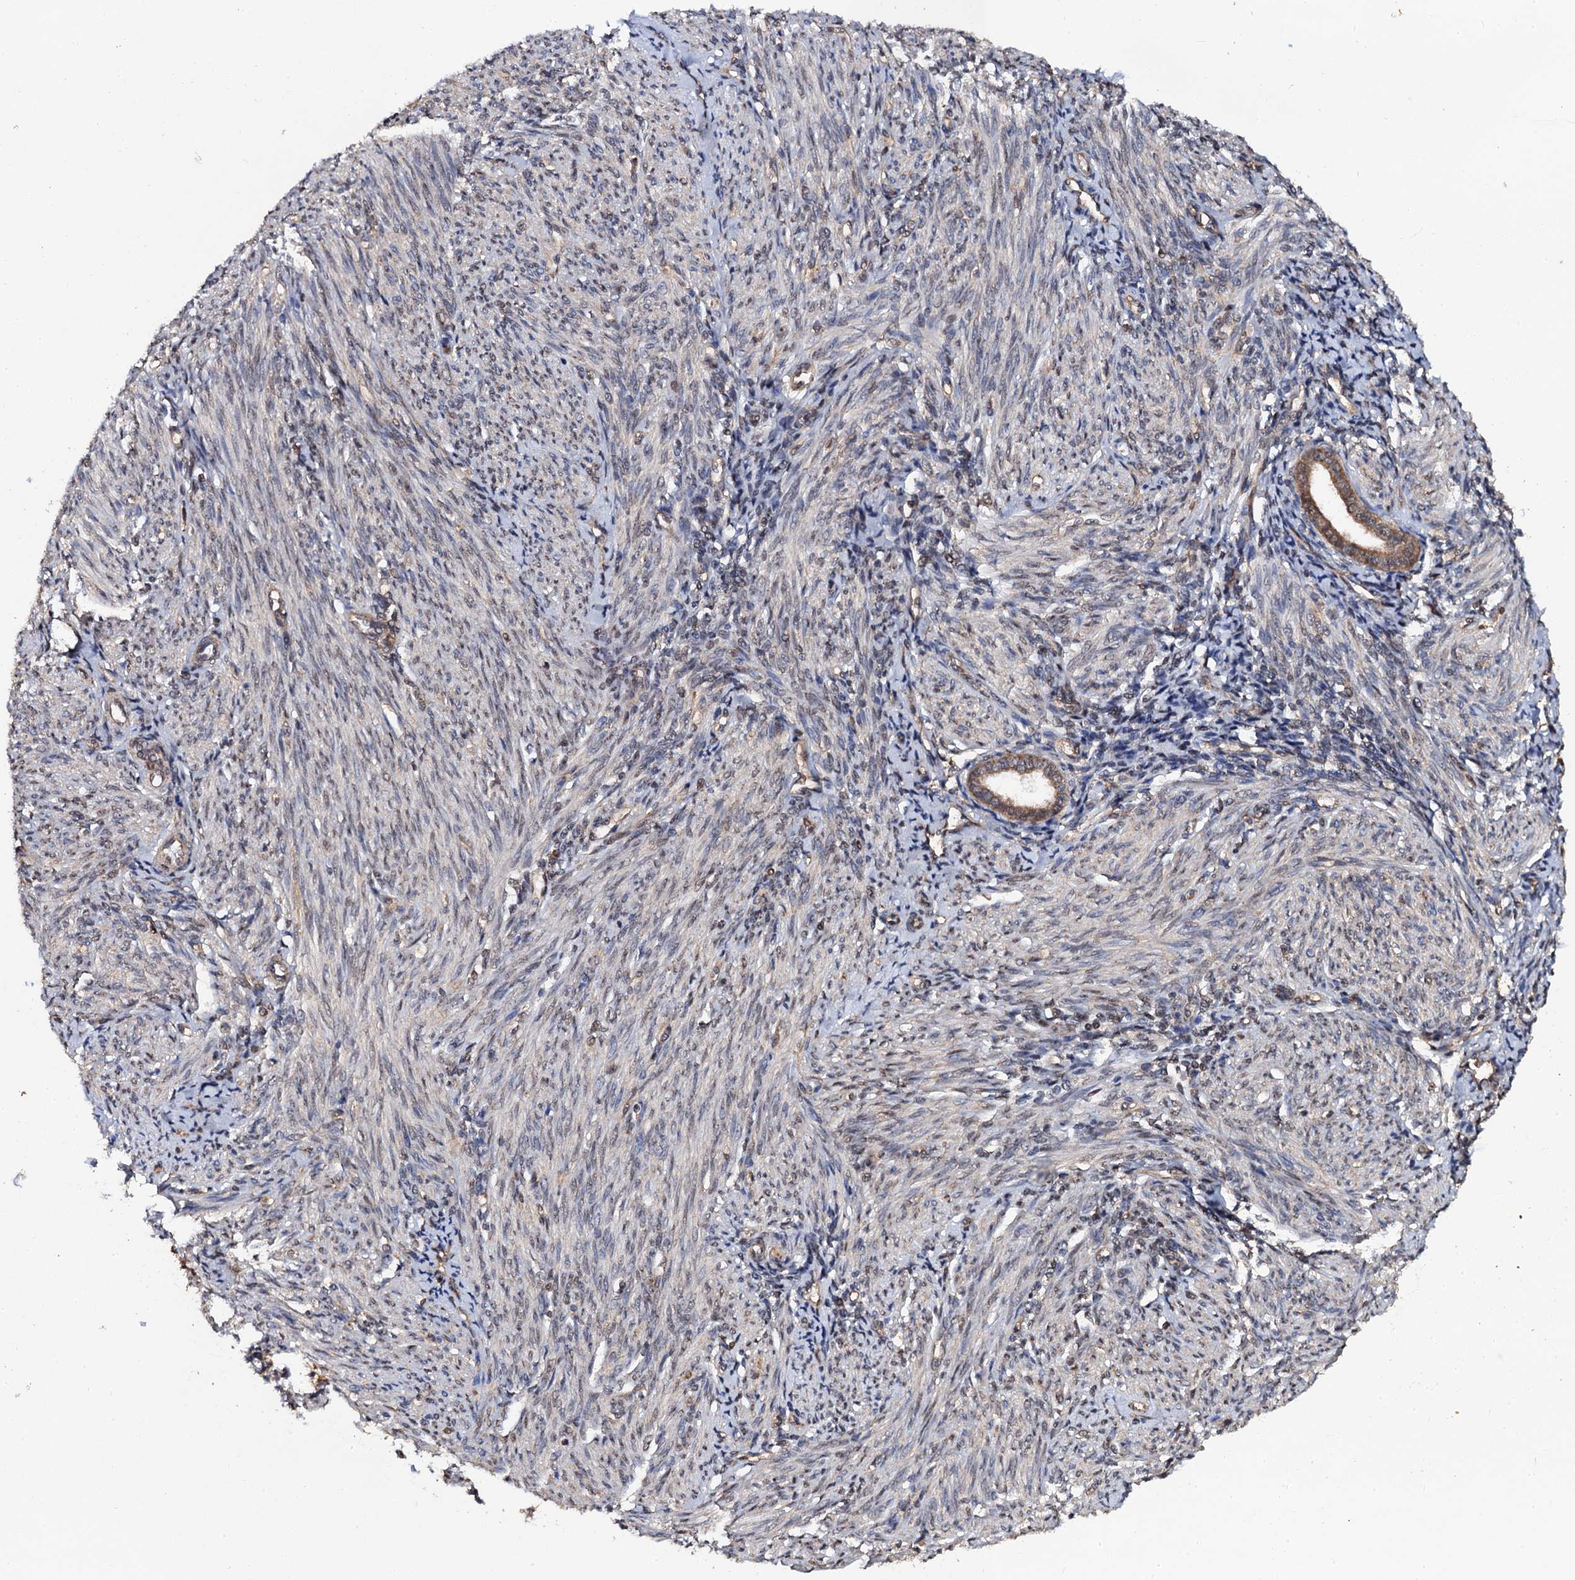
{"staining": {"intensity": "negative", "quantity": "none", "location": "none"}, "tissue": "endometrium", "cell_type": "Cells in endometrial stroma", "image_type": "normal", "snomed": [{"axis": "morphology", "description": "Normal tissue, NOS"}, {"axis": "topography", "description": "Endometrium"}], "caption": "This is an immunohistochemistry photomicrograph of normal human endometrium. There is no expression in cells in endometrial stroma.", "gene": "MIER2", "patient": {"sex": "female", "age": 77}}